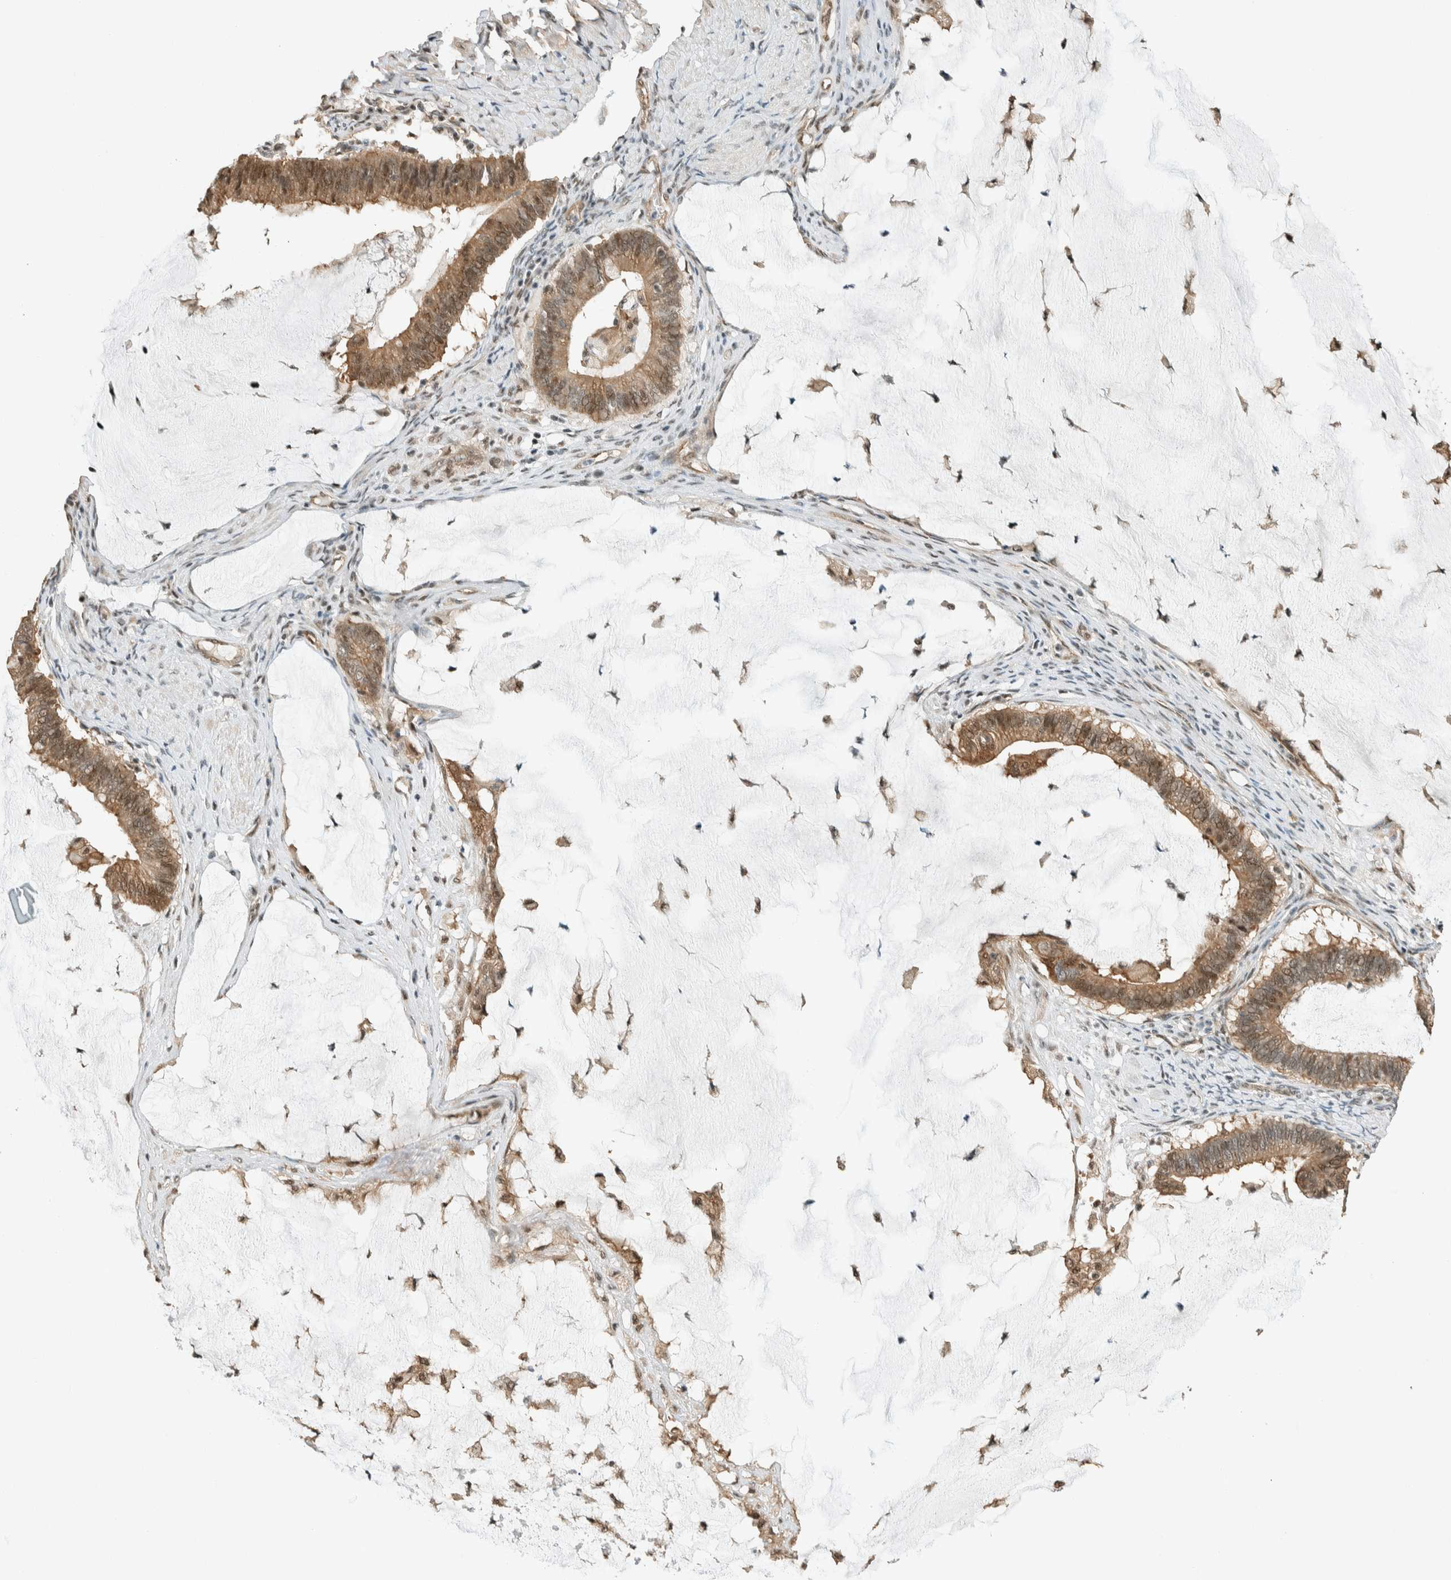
{"staining": {"intensity": "moderate", "quantity": ">75%", "location": "cytoplasmic/membranous,nuclear"}, "tissue": "ovarian cancer", "cell_type": "Tumor cells", "image_type": "cancer", "snomed": [{"axis": "morphology", "description": "Cystadenocarcinoma, mucinous, NOS"}, {"axis": "topography", "description": "Ovary"}], "caption": "Brown immunohistochemical staining in human ovarian mucinous cystadenocarcinoma demonstrates moderate cytoplasmic/membranous and nuclear expression in approximately >75% of tumor cells.", "gene": "NIBAN2", "patient": {"sex": "female", "age": 61}}